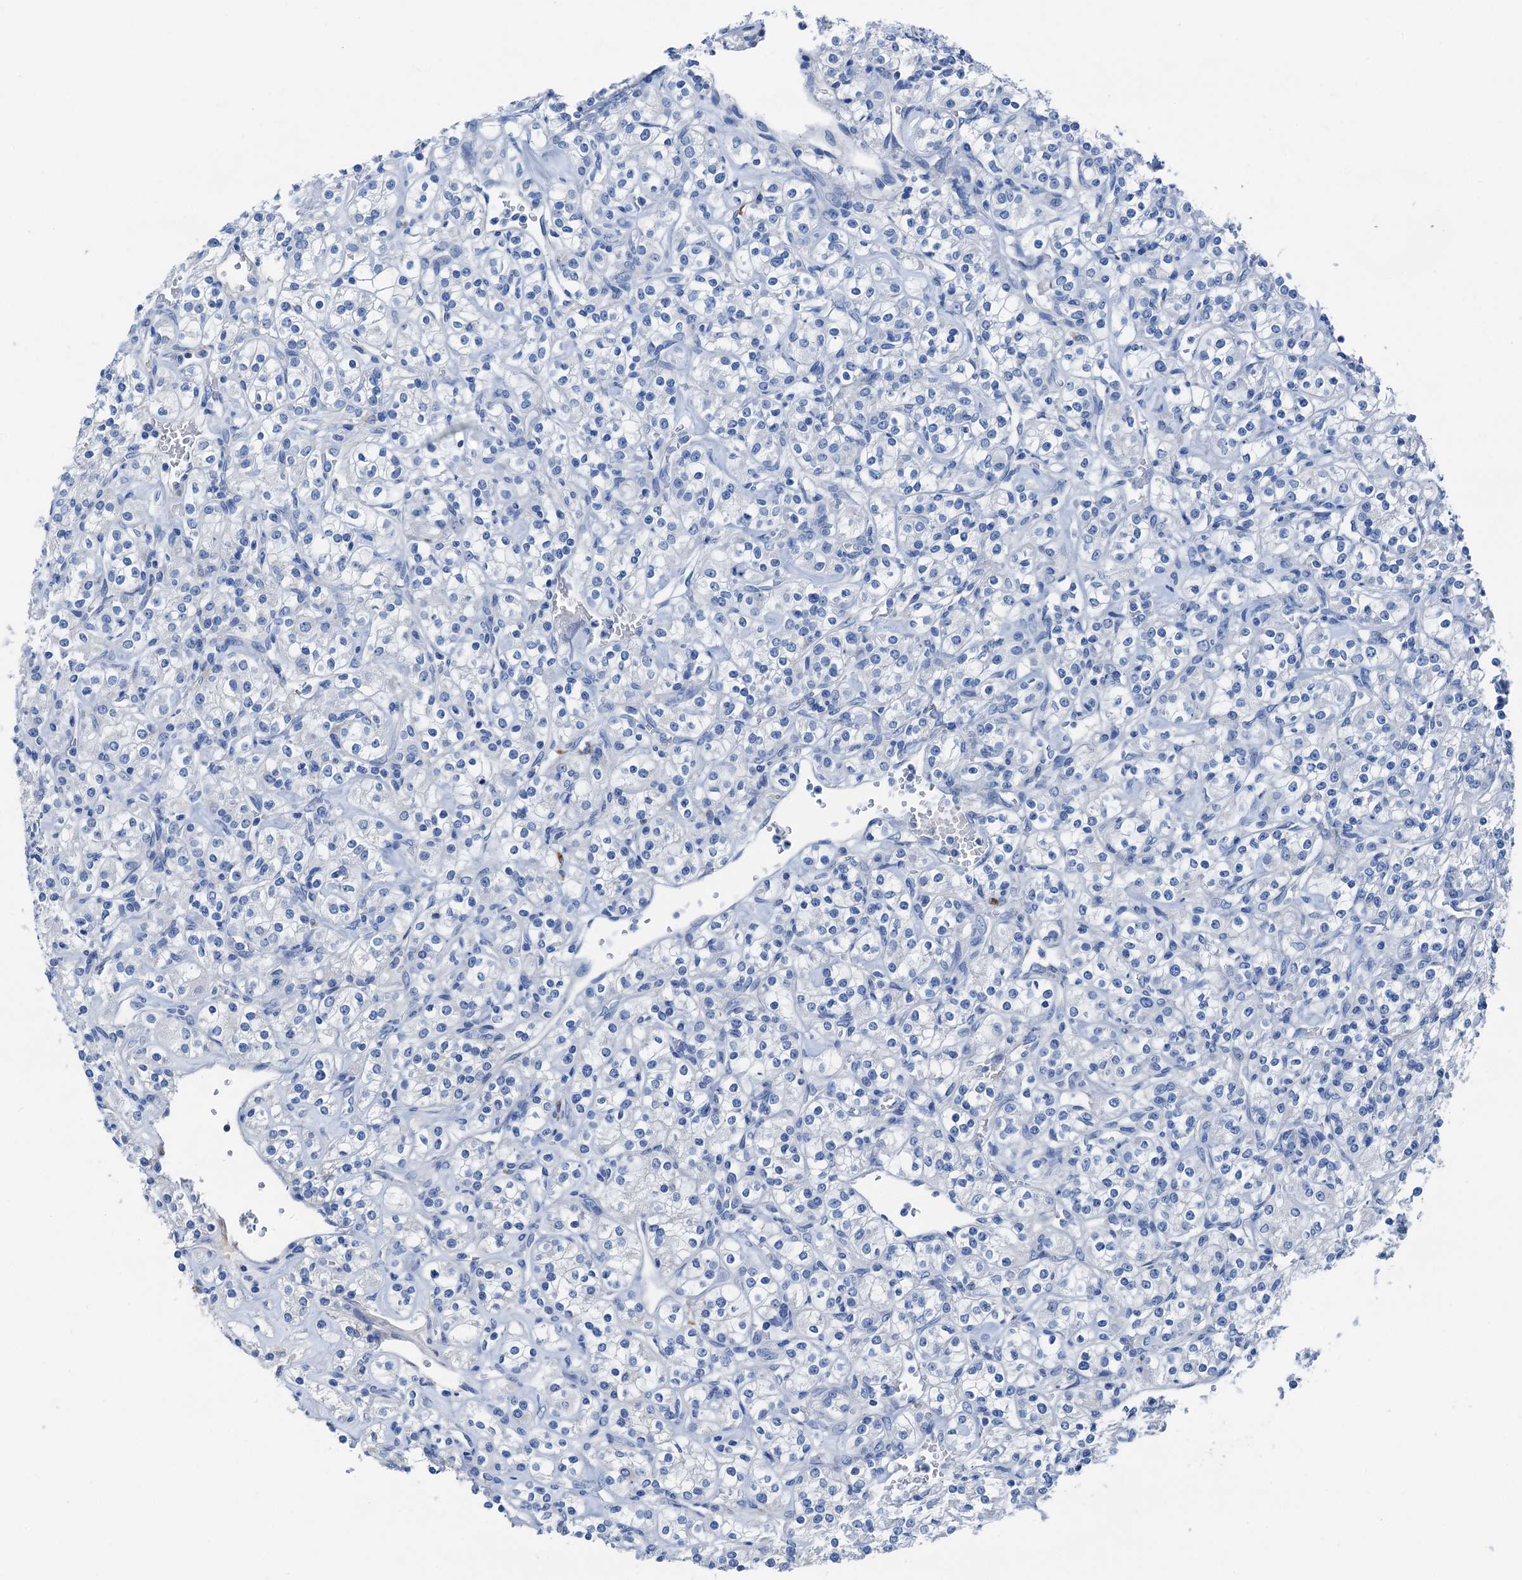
{"staining": {"intensity": "negative", "quantity": "none", "location": "none"}, "tissue": "renal cancer", "cell_type": "Tumor cells", "image_type": "cancer", "snomed": [{"axis": "morphology", "description": "Adenocarcinoma, NOS"}, {"axis": "topography", "description": "Kidney"}], "caption": "Immunohistochemical staining of renal adenocarcinoma exhibits no significant positivity in tumor cells. (Stains: DAB (3,3'-diaminobenzidine) IHC with hematoxylin counter stain, Microscopy: brightfield microscopy at high magnification).", "gene": "C1QTNF4", "patient": {"sex": "male", "age": 77}}